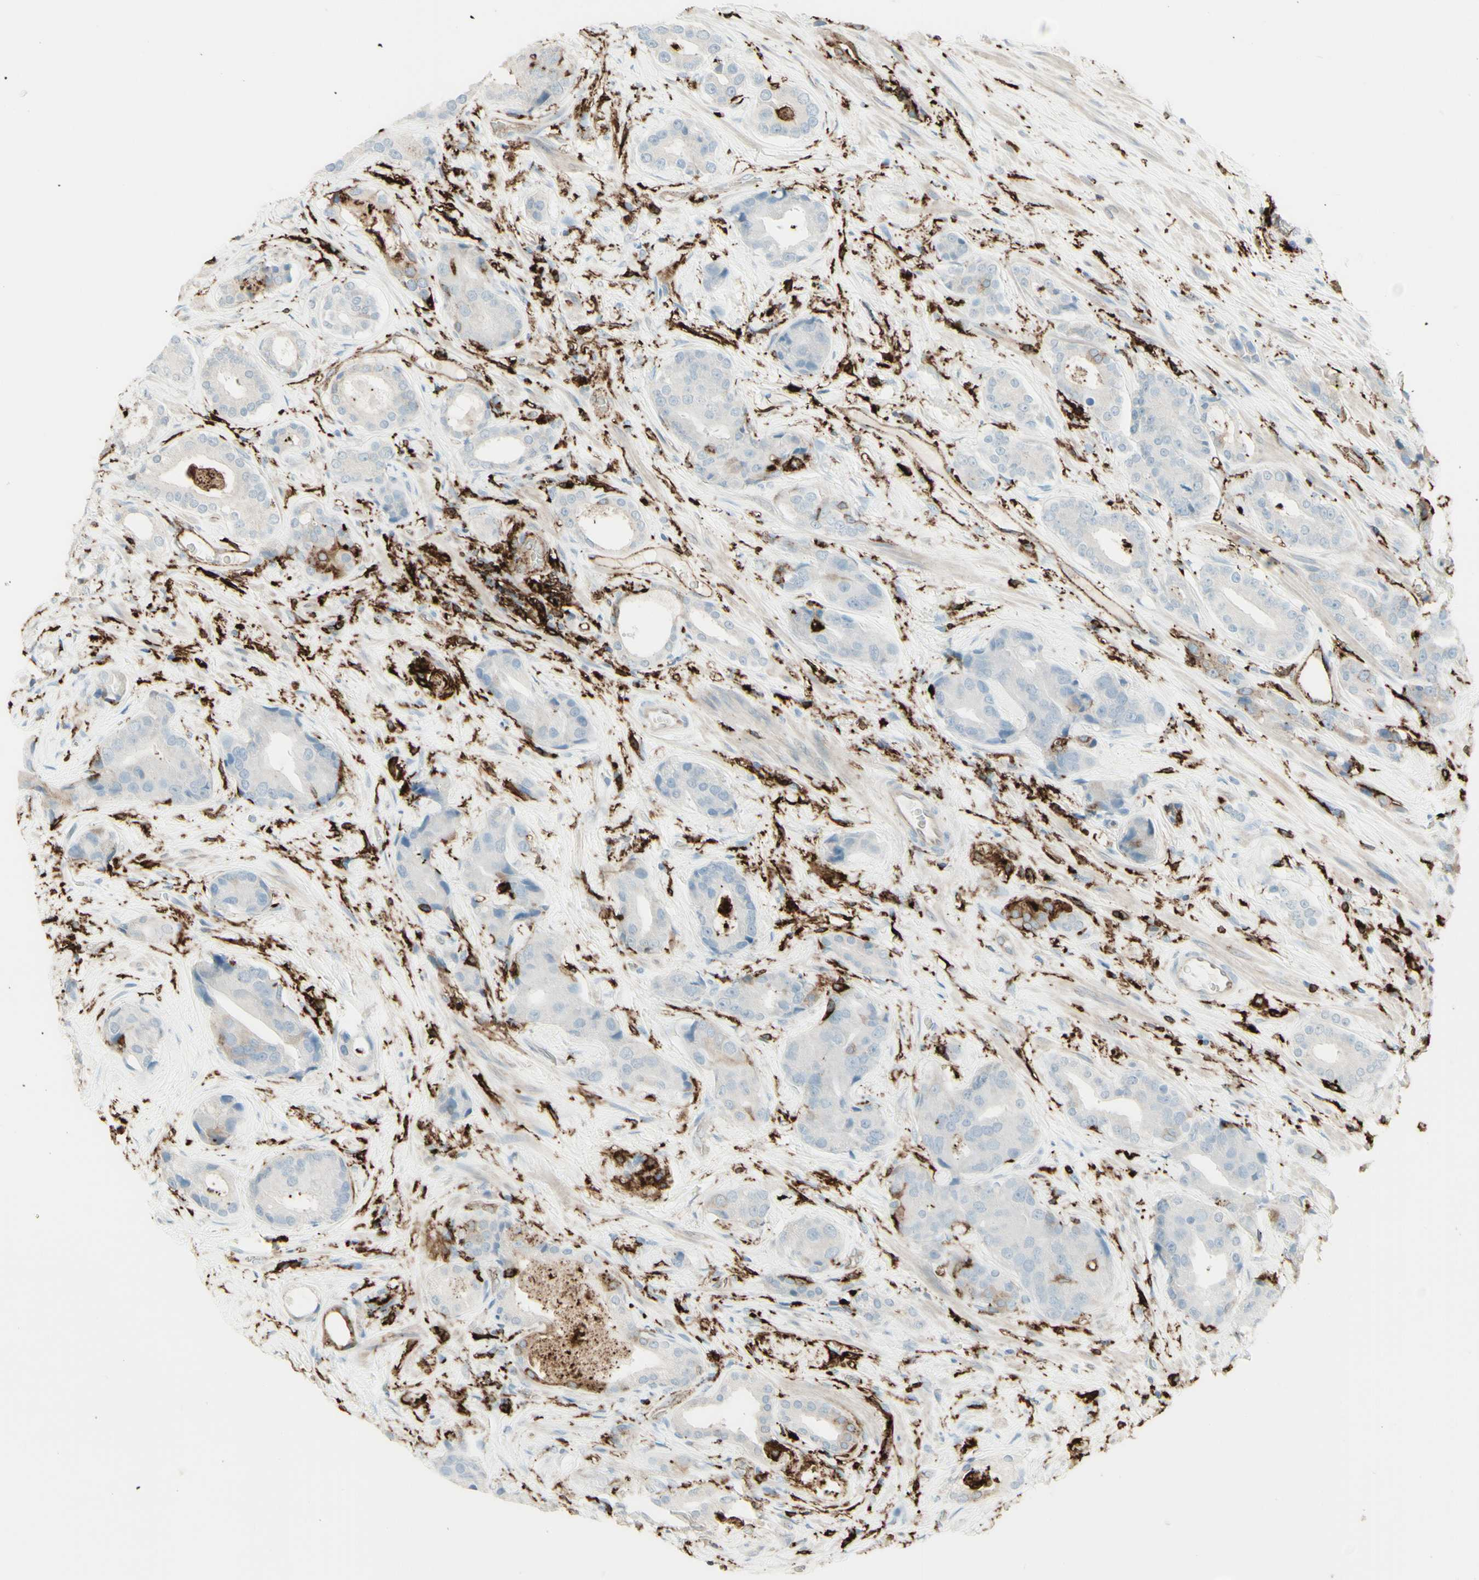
{"staining": {"intensity": "negative", "quantity": "none", "location": "none"}, "tissue": "prostate cancer", "cell_type": "Tumor cells", "image_type": "cancer", "snomed": [{"axis": "morphology", "description": "Adenocarcinoma, High grade"}, {"axis": "topography", "description": "Prostate"}], "caption": "This histopathology image is of prostate adenocarcinoma (high-grade) stained with IHC to label a protein in brown with the nuclei are counter-stained blue. There is no expression in tumor cells. (IHC, brightfield microscopy, high magnification).", "gene": "HLA-DPB1", "patient": {"sex": "male", "age": 71}}